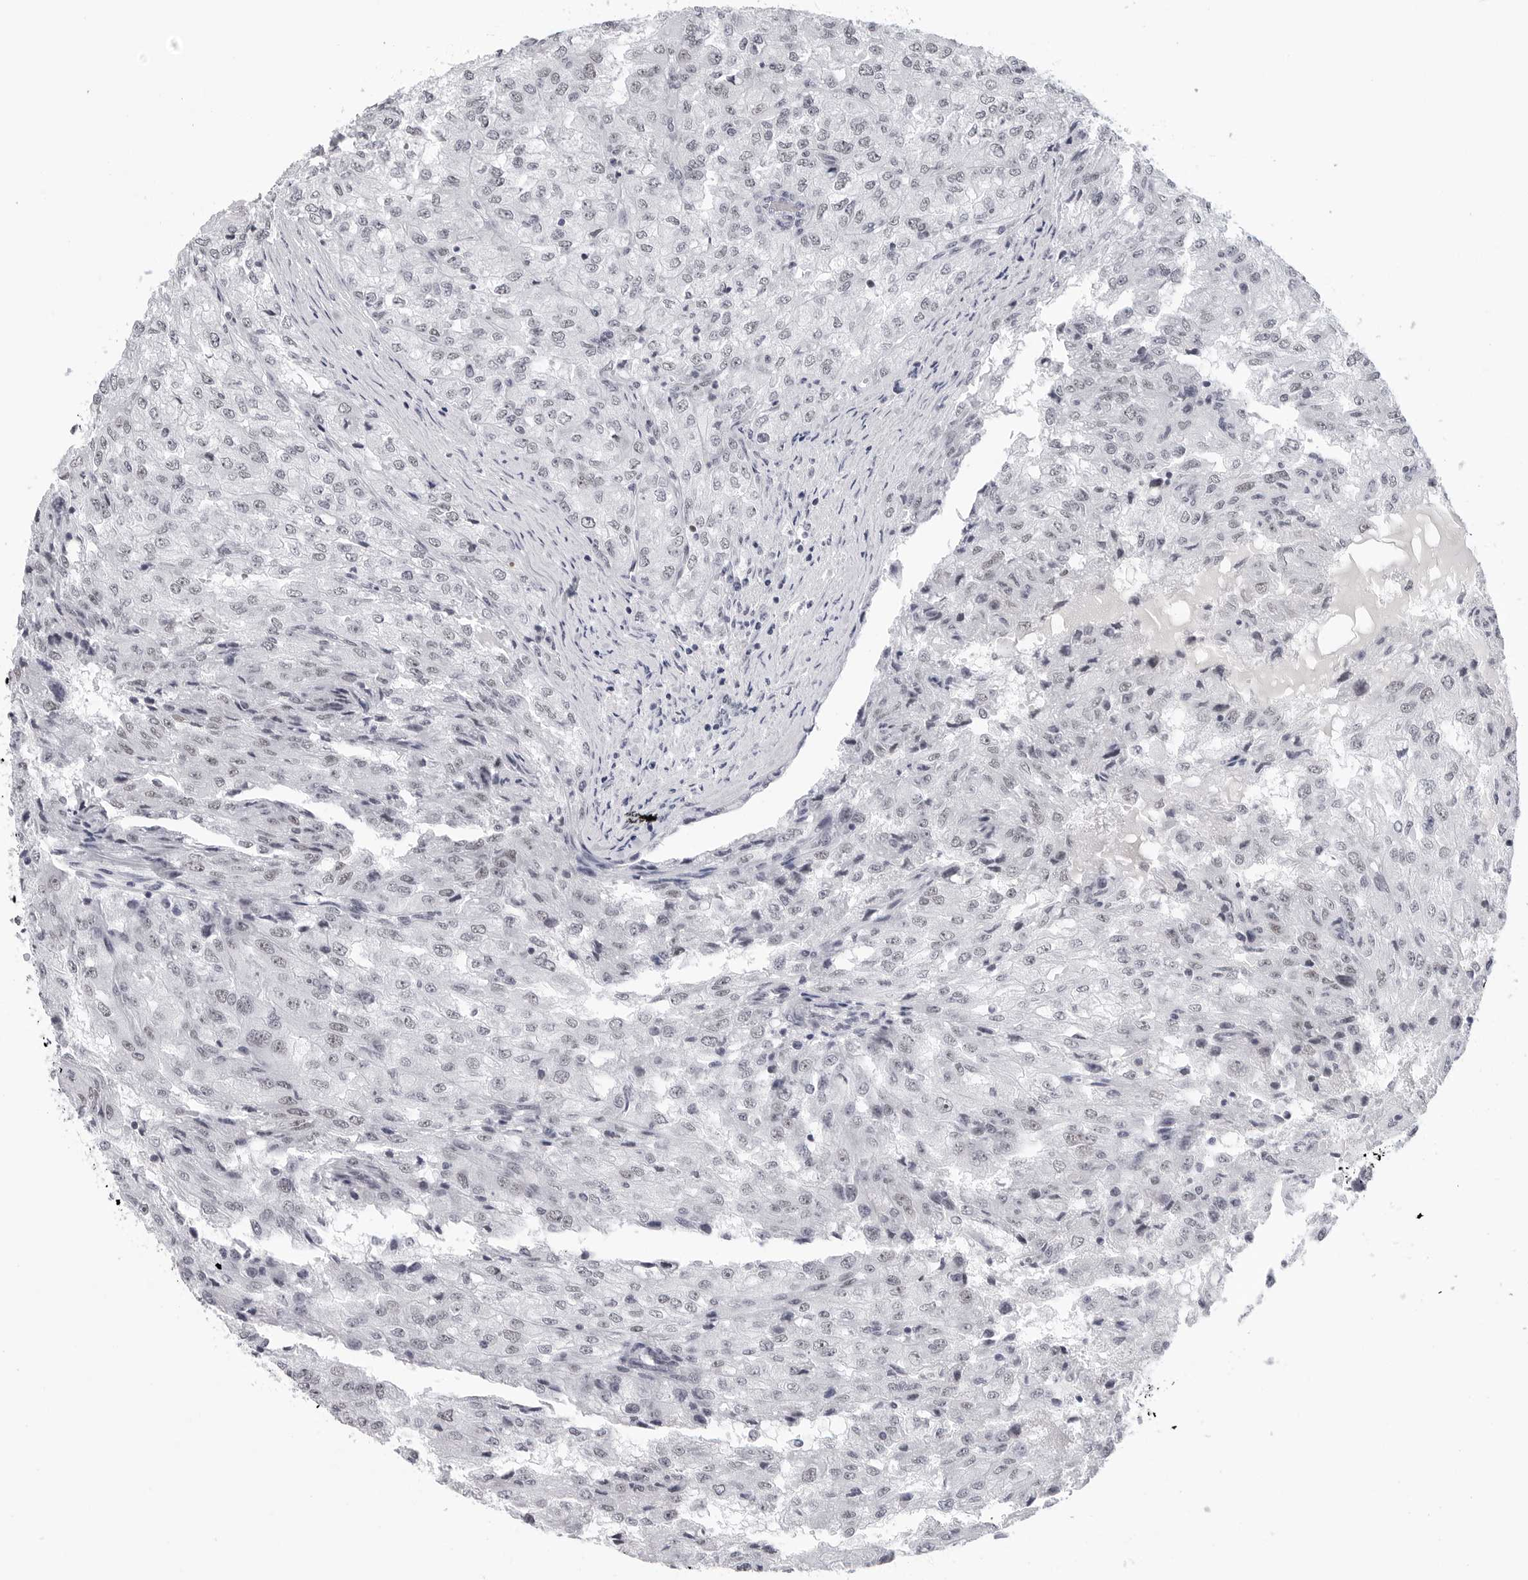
{"staining": {"intensity": "negative", "quantity": "none", "location": "none"}, "tissue": "renal cancer", "cell_type": "Tumor cells", "image_type": "cancer", "snomed": [{"axis": "morphology", "description": "Adenocarcinoma, NOS"}, {"axis": "topography", "description": "Kidney"}], "caption": "DAB immunohistochemical staining of adenocarcinoma (renal) reveals no significant expression in tumor cells.", "gene": "SF3B4", "patient": {"sex": "female", "age": 54}}